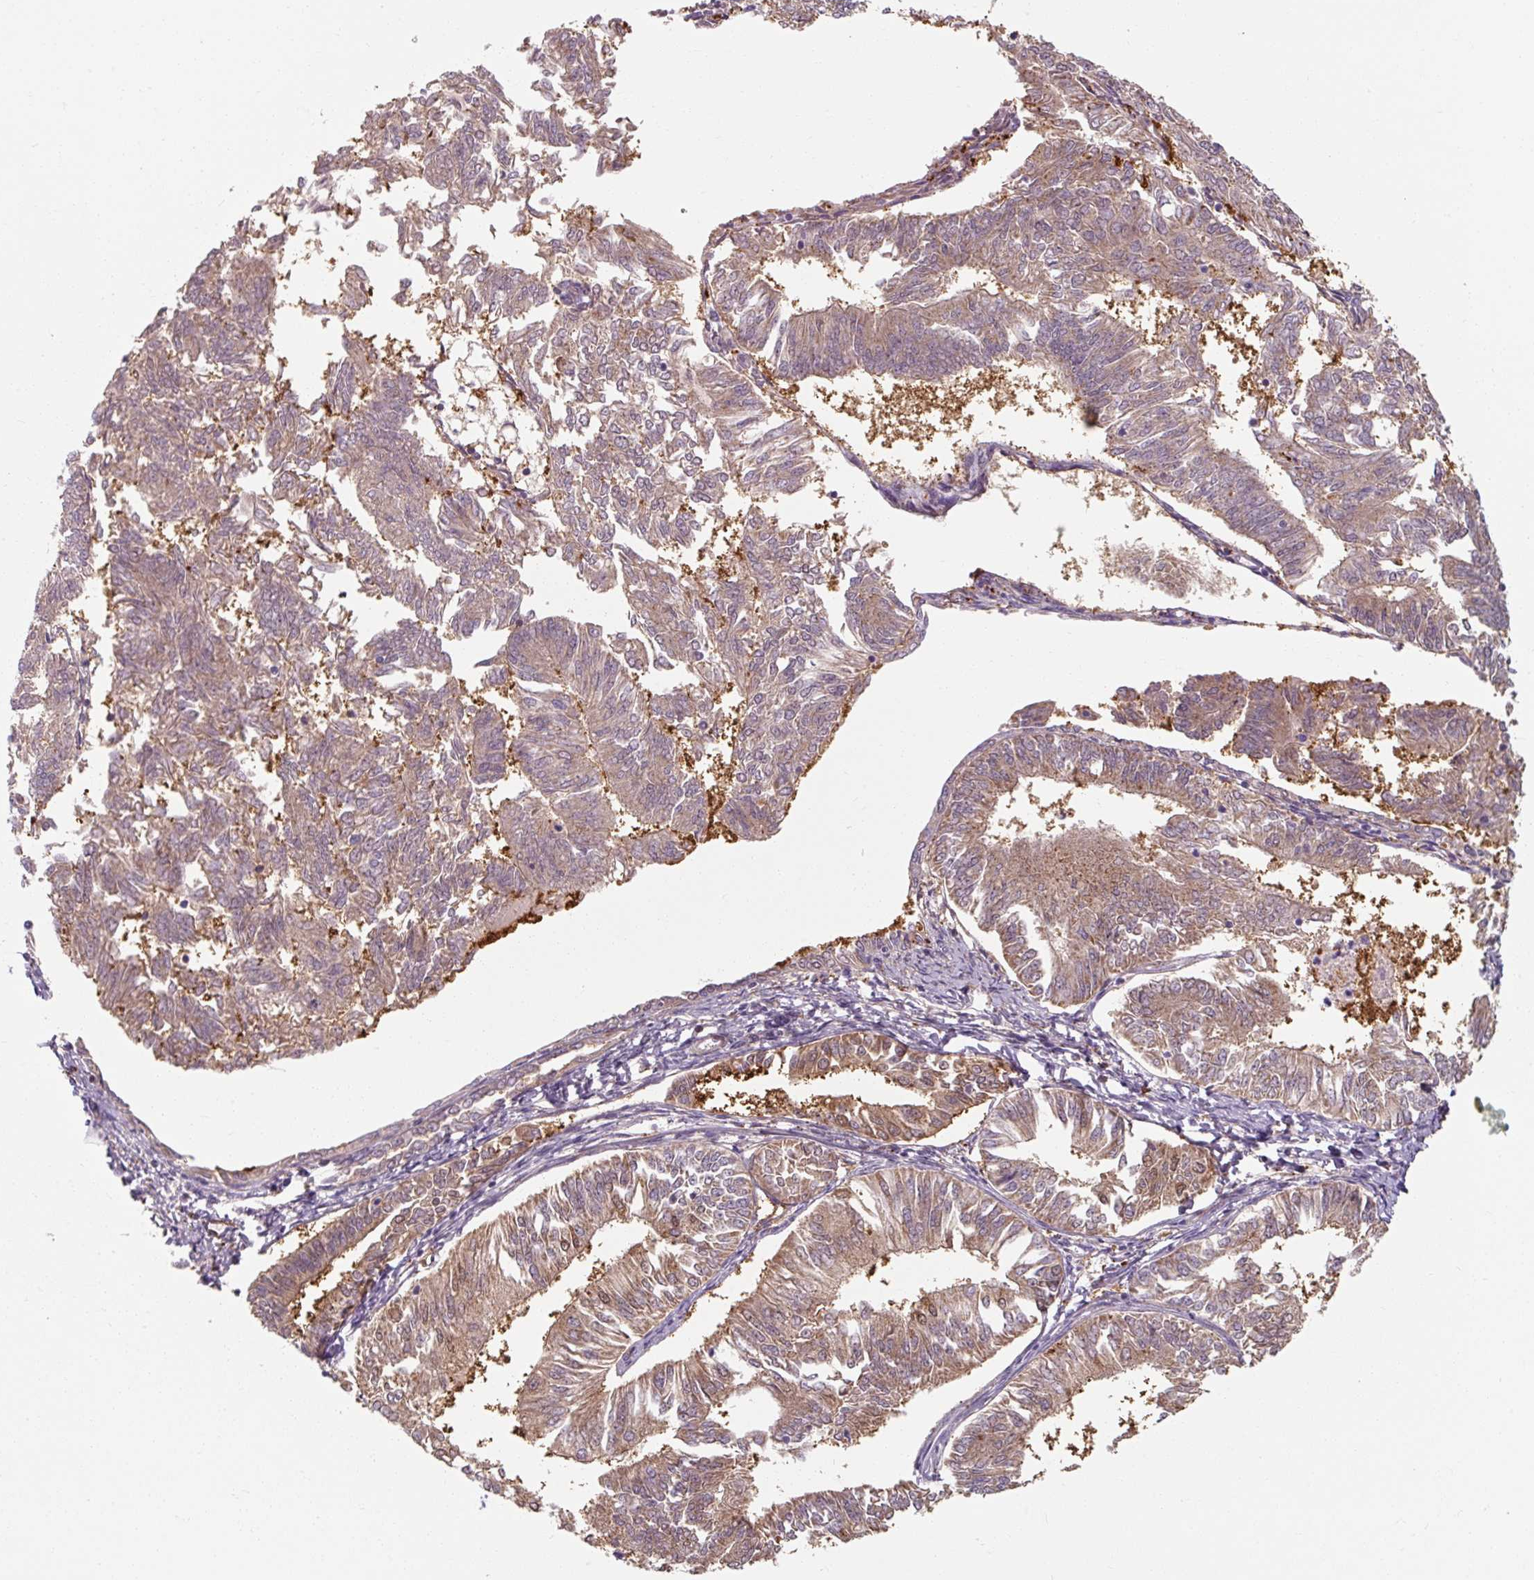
{"staining": {"intensity": "moderate", "quantity": ">75%", "location": "cytoplasmic/membranous"}, "tissue": "endometrial cancer", "cell_type": "Tumor cells", "image_type": "cancer", "snomed": [{"axis": "morphology", "description": "Adenocarcinoma, NOS"}, {"axis": "topography", "description": "Endometrium"}], "caption": "IHC histopathology image of neoplastic tissue: human endometrial adenocarcinoma stained using immunohistochemistry (IHC) reveals medium levels of moderate protein expression localized specifically in the cytoplasmic/membranous of tumor cells, appearing as a cytoplasmic/membranous brown color.", "gene": "MRPS5", "patient": {"sex": "female", "age": 58}}